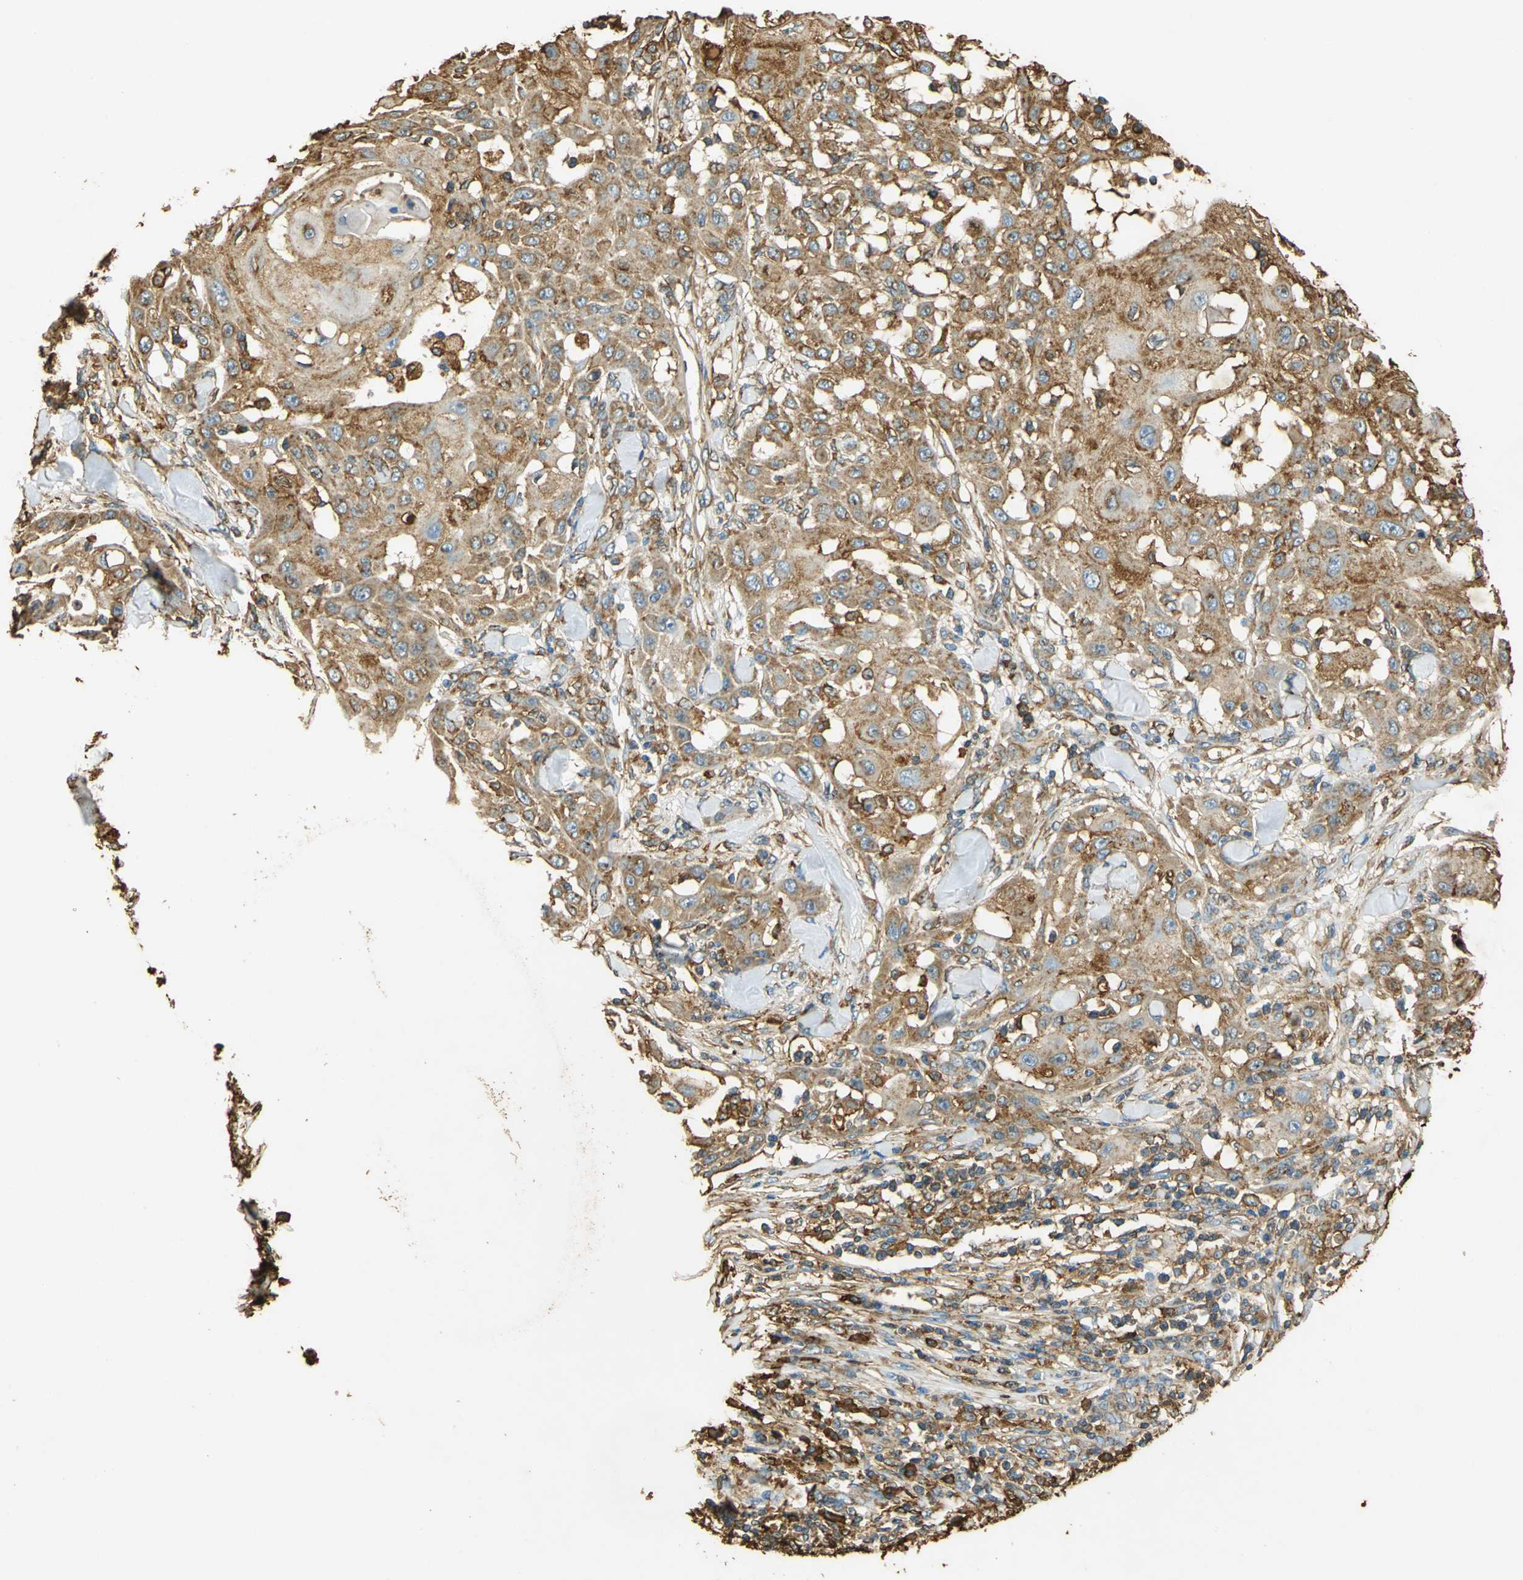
{"staining": {"intensity": "strong", "quantity": ">75%", "location": "cytoplasmic/membranous"}, "tissue": "skin cancer", "cell_type": "Tumor cells", "image_type": "cancer", "snomed": [{"axis": "morphology", "description": "Squamous cell carcinoma, NOS"}, {"axis": "topography", "description": "Skin"}], "caption": "Protein staining of skin cancer tissue displays strong cytoplasmic/membranous positivity in approximately >75% of tumor cells.", "gene": "HSP90B1", "patient": {"sex": "male", "age": 24}}